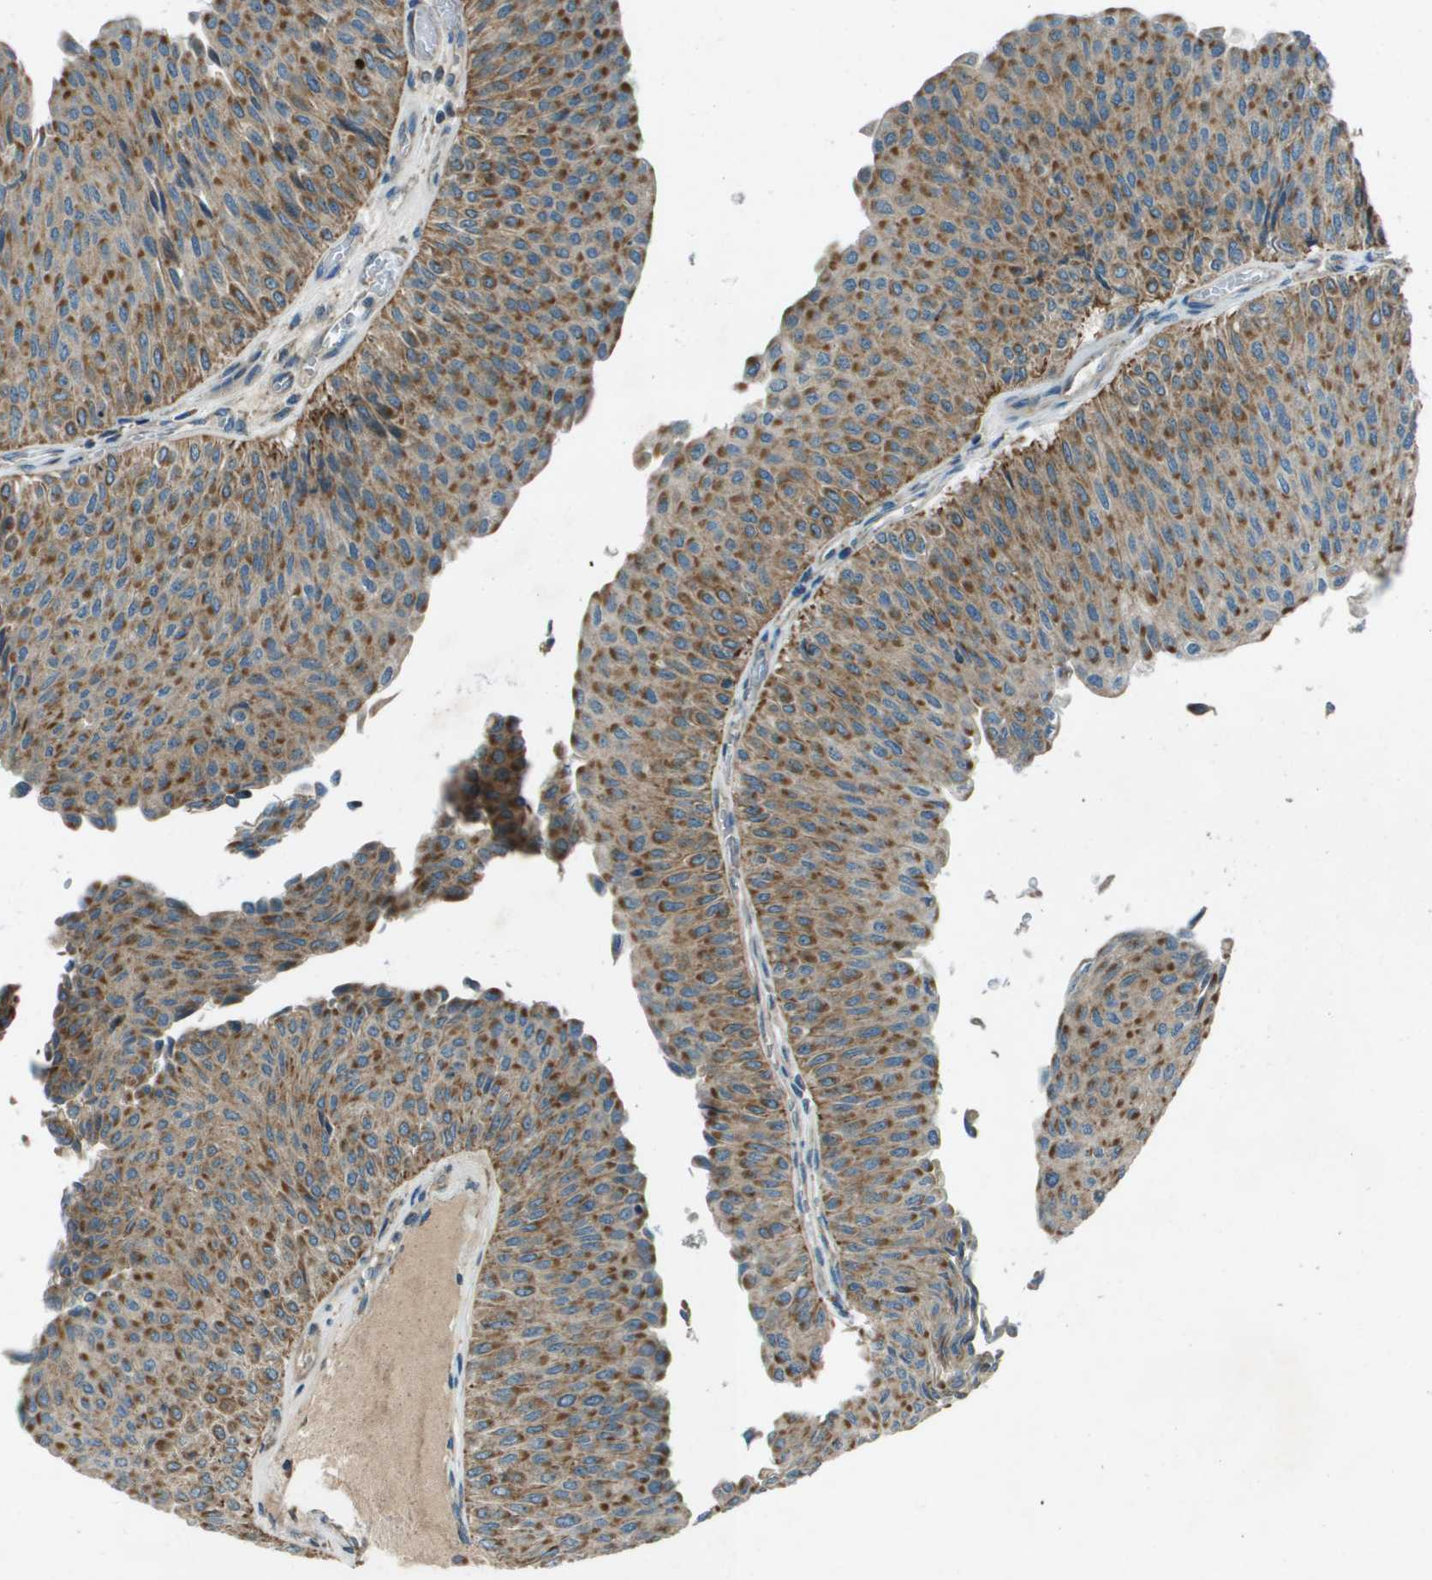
{"staining": {"intensity": "moderate", "quantity": ">75%", "location": "cytoplasmic/membranous"}, "tissue": "urothelial cancer", "cell_type": "Tumor cells", "image_type": "cancer", "snomed": [{"axis": "morphology", "description": "Urothelial carcinoma, Low grade"}, {"axis": "topography", "description": "Urinary bladder"}], "caption": "A histopathology image of human urothelial cancer stained for a protein exhibits moderate cytoplasmic/membranous brown staining in tumor cells.", "gene": "MIGA1", "patient": {"sex": "male", "age": 78}}